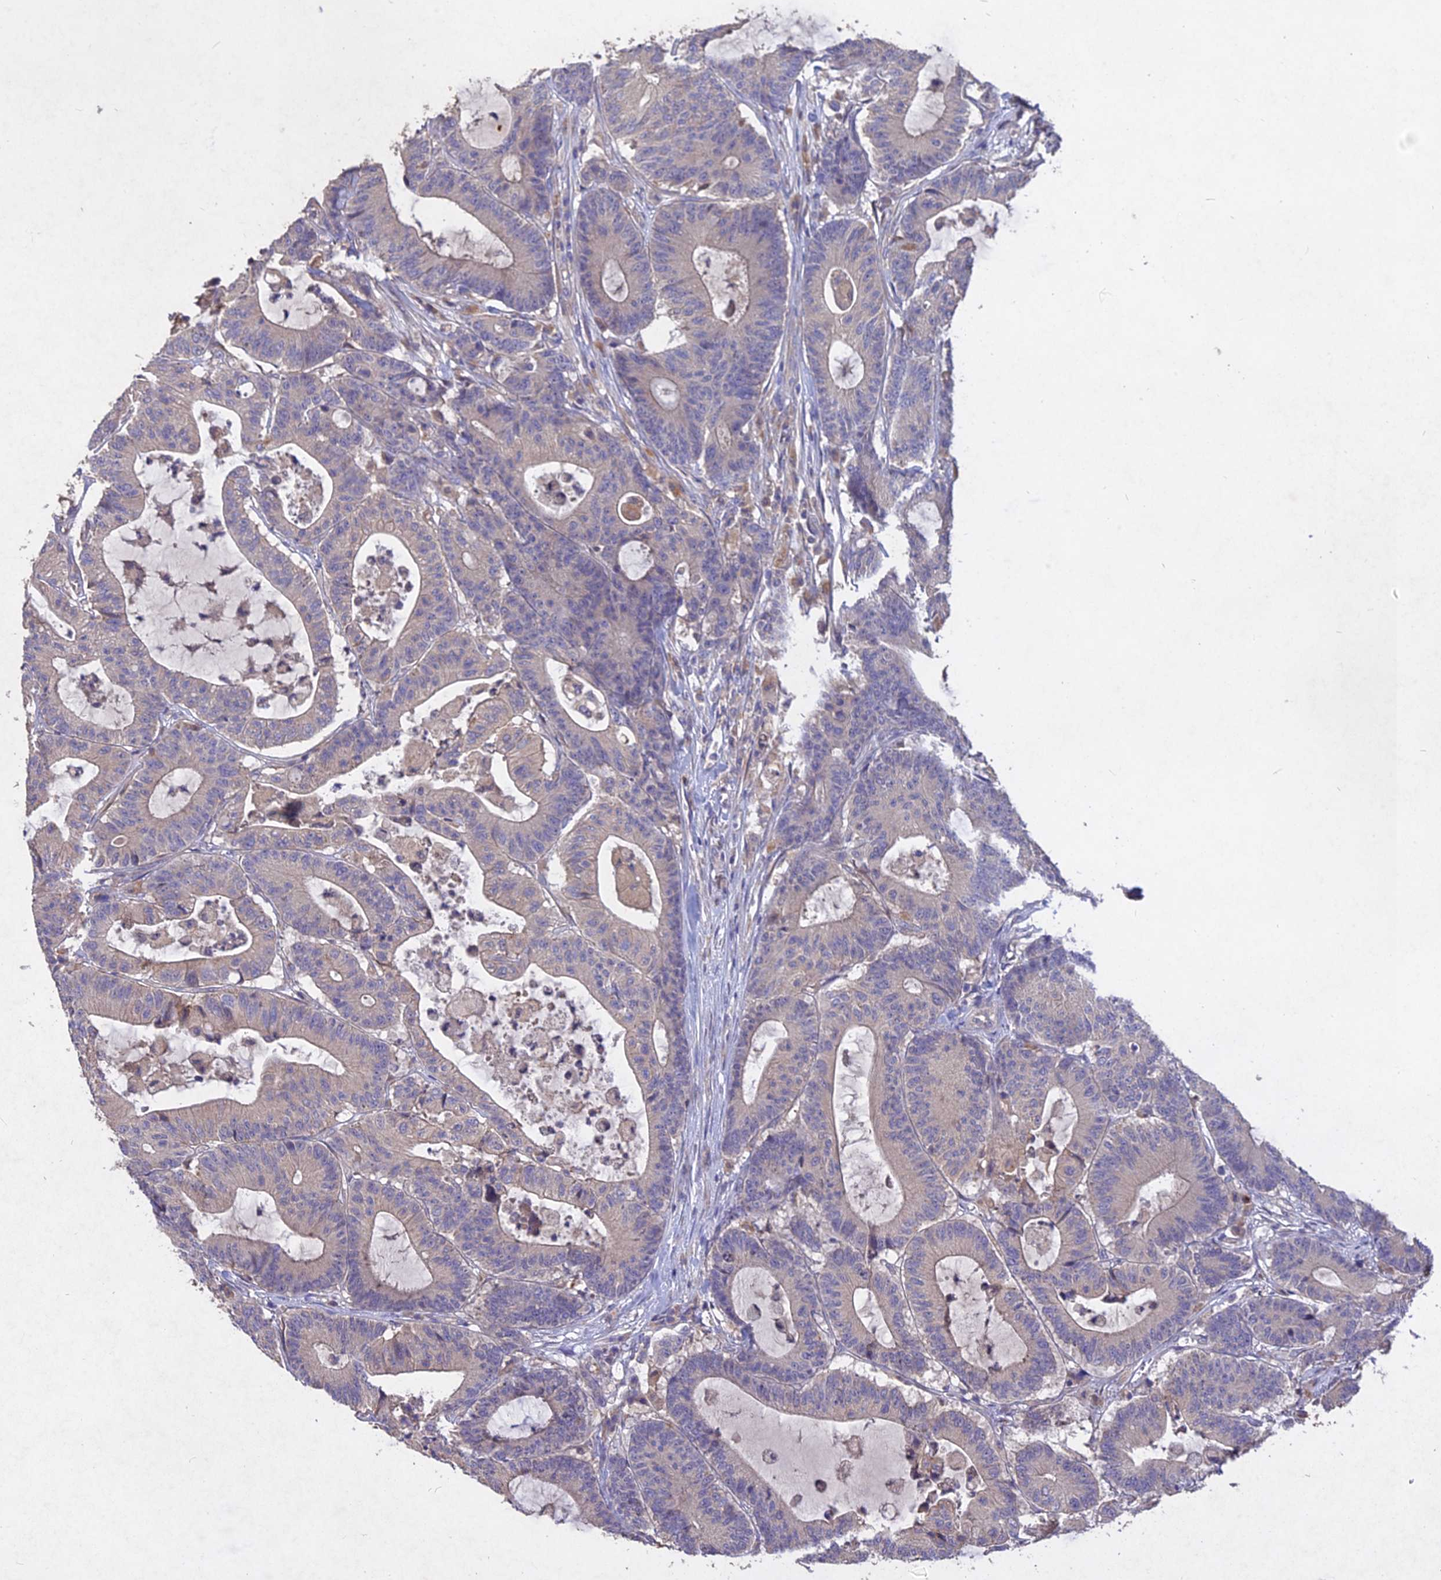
{"staining": {"intensity": "negative", "quantity": "none", "location": "none"}, "tissue": "colorectal cancer", "cell_type": "Tumor cells", "image_type": "cancer", "snomed": [{"axis": "morphology", "description": "Adenocarcinoma, NOS"}, {"axis": "topography", "description": "Colon"}], "caption": "An image of human colorectal cancer (adenocarcinoma) is negative for staining in tumor cells.", "gene": "SLC26A4", "patient": {"sex": "female", "age": 84}}